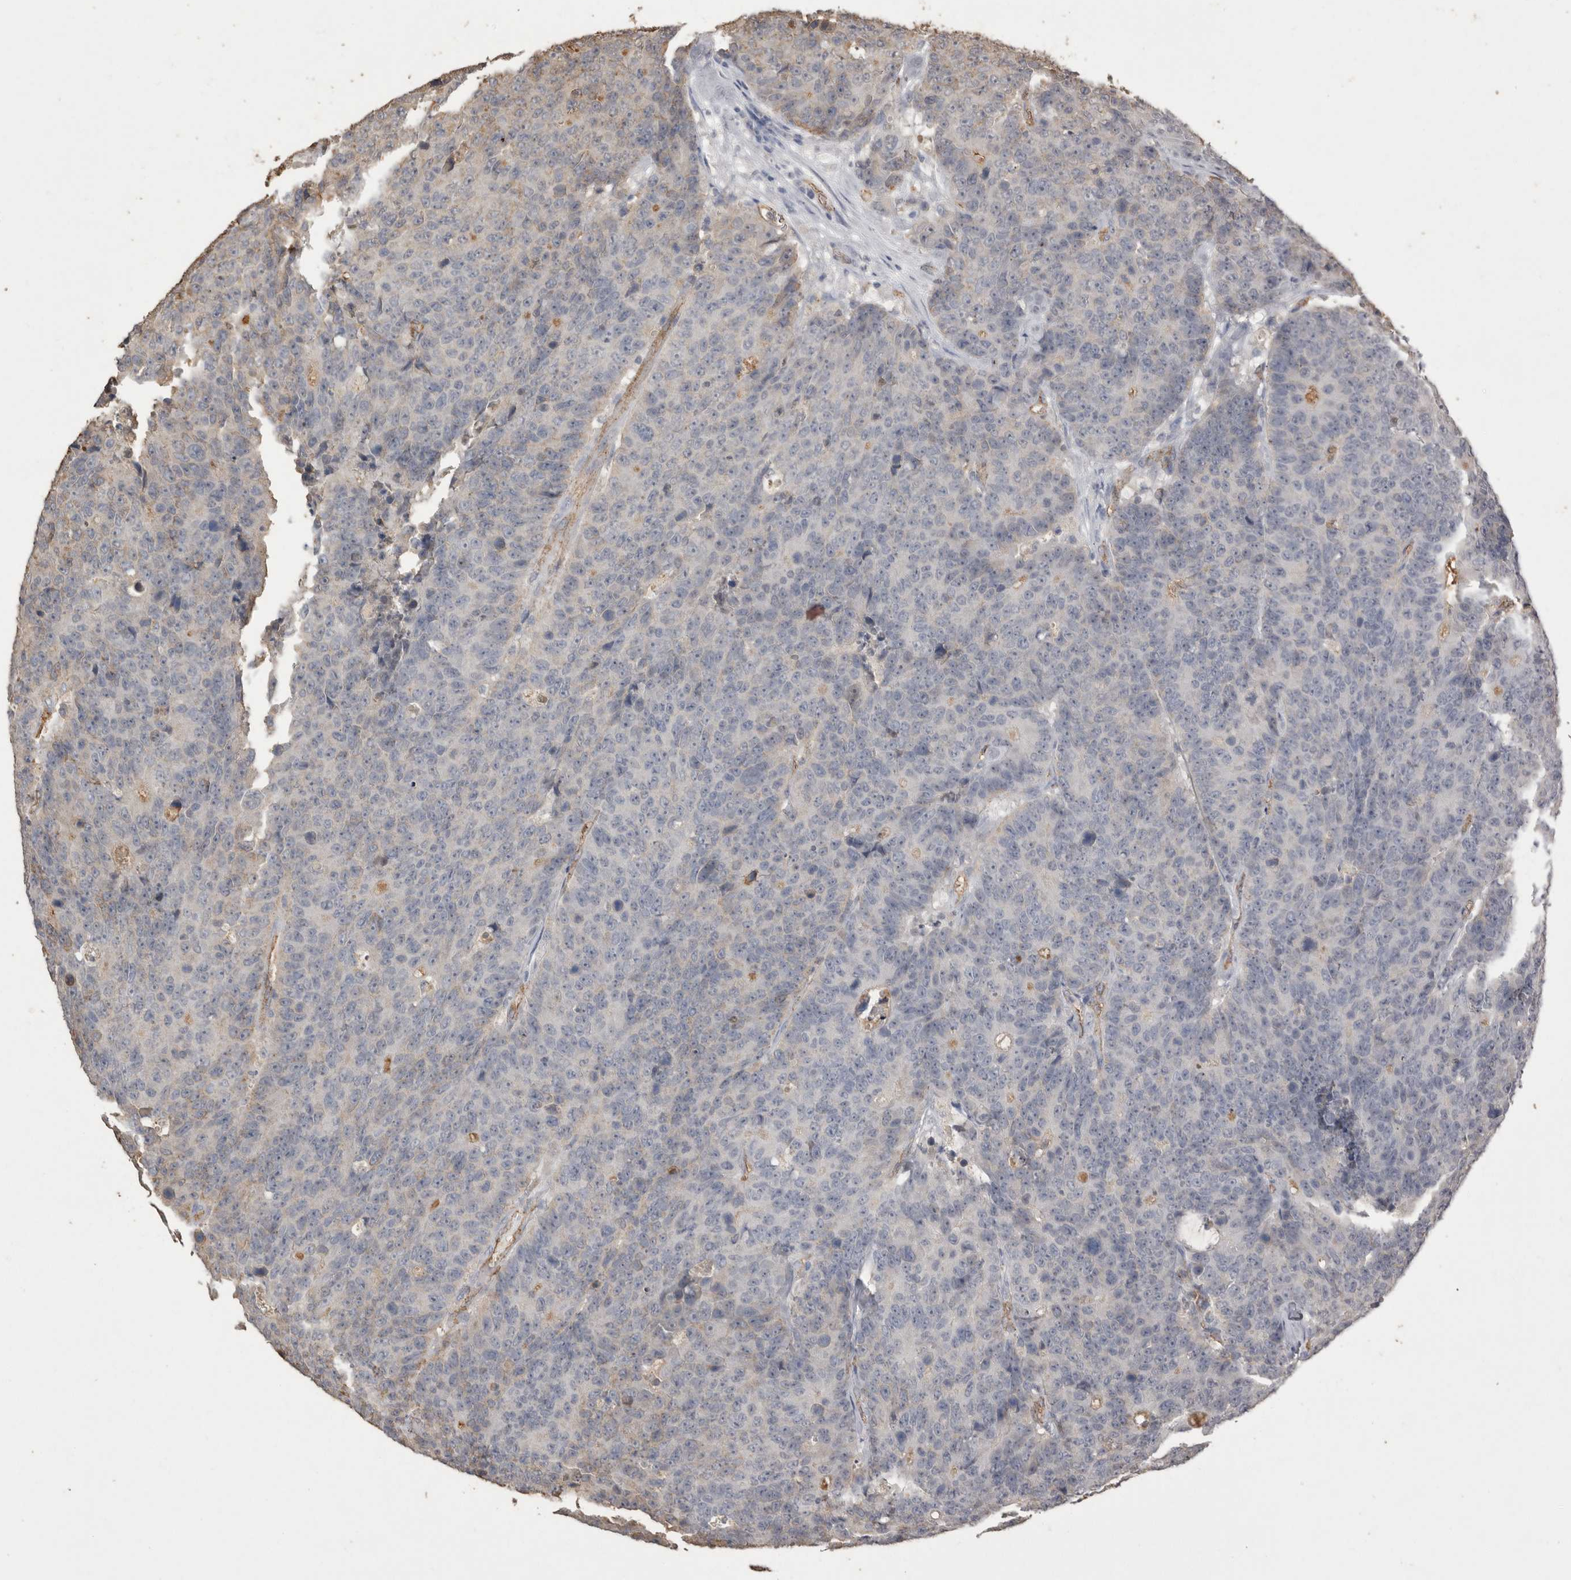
{"staining": {"intensity": "negative", "quantity": "none", "location": "none"}, "tissue": "colorectal cancer", "cell_type": "Tumor cells", "image_type": "cancer", "snomed": [{"axis": "morphology", "description": "Adenocarcinoma, NOS"}, {"axis": "topography", "description": "Colon"}], "caption": "Image shows no protein expression in tumor cells of colorectal cancer tissue.", "gene": "IL27", "patient": {"sex": "female", "age": 86}}